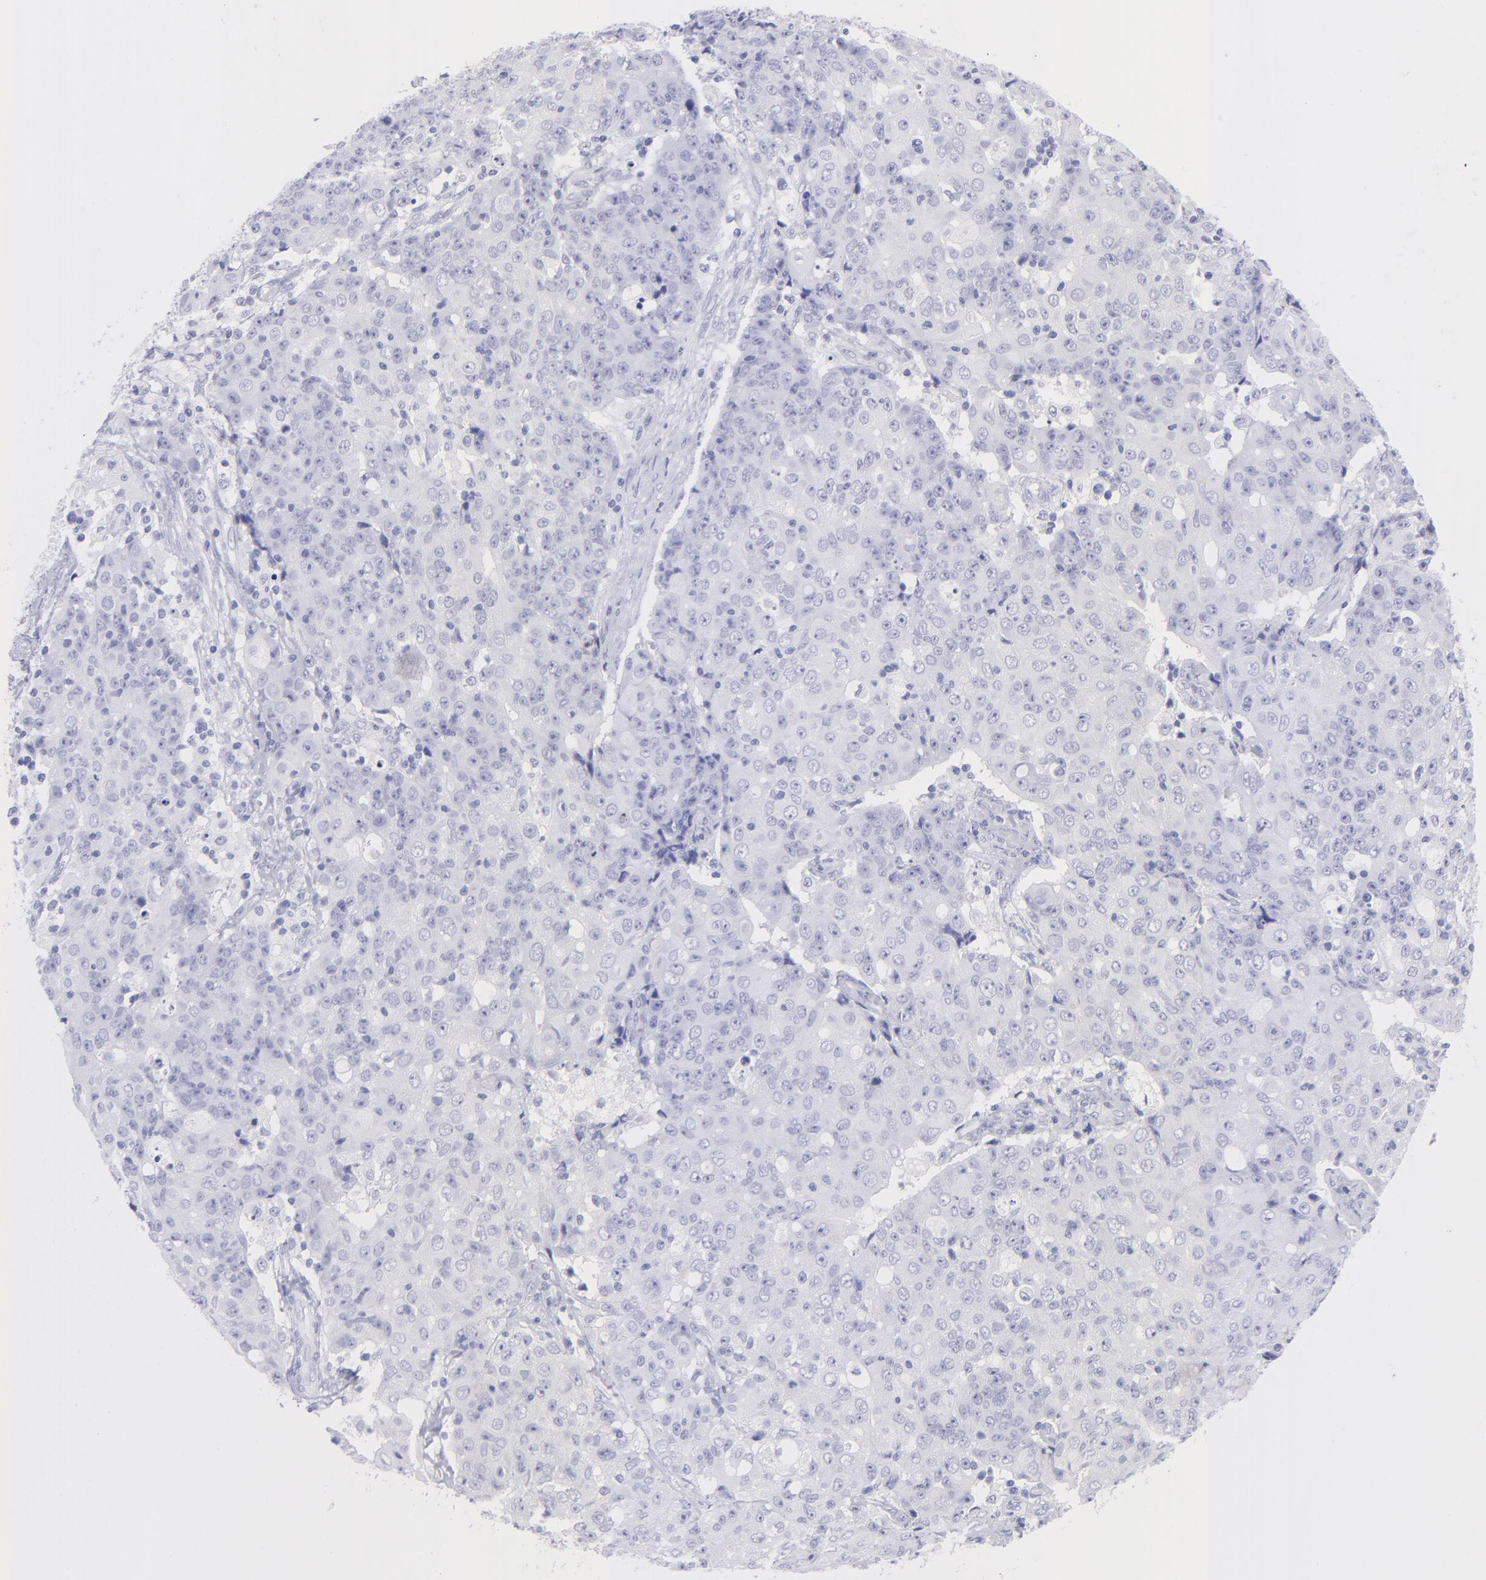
{"staining": {"intensity": "negative", "quantity": "none", "location": "none"}, "tissue": "ovarian cancer", "cell_type": "Tumor cells", "image_type": "cancer", "snomed": [{"axis": "morphology", "description": "Carcinoma, endometroid"}, {"axis": "topography", "description": "Ovary"}], "caption": "The image reveals no staining of tumor cells in ovarian cancer. Nuclei are stained in blue.", "gene": "SLC1A2", "patient": {"sex": "female", "age": 42}}